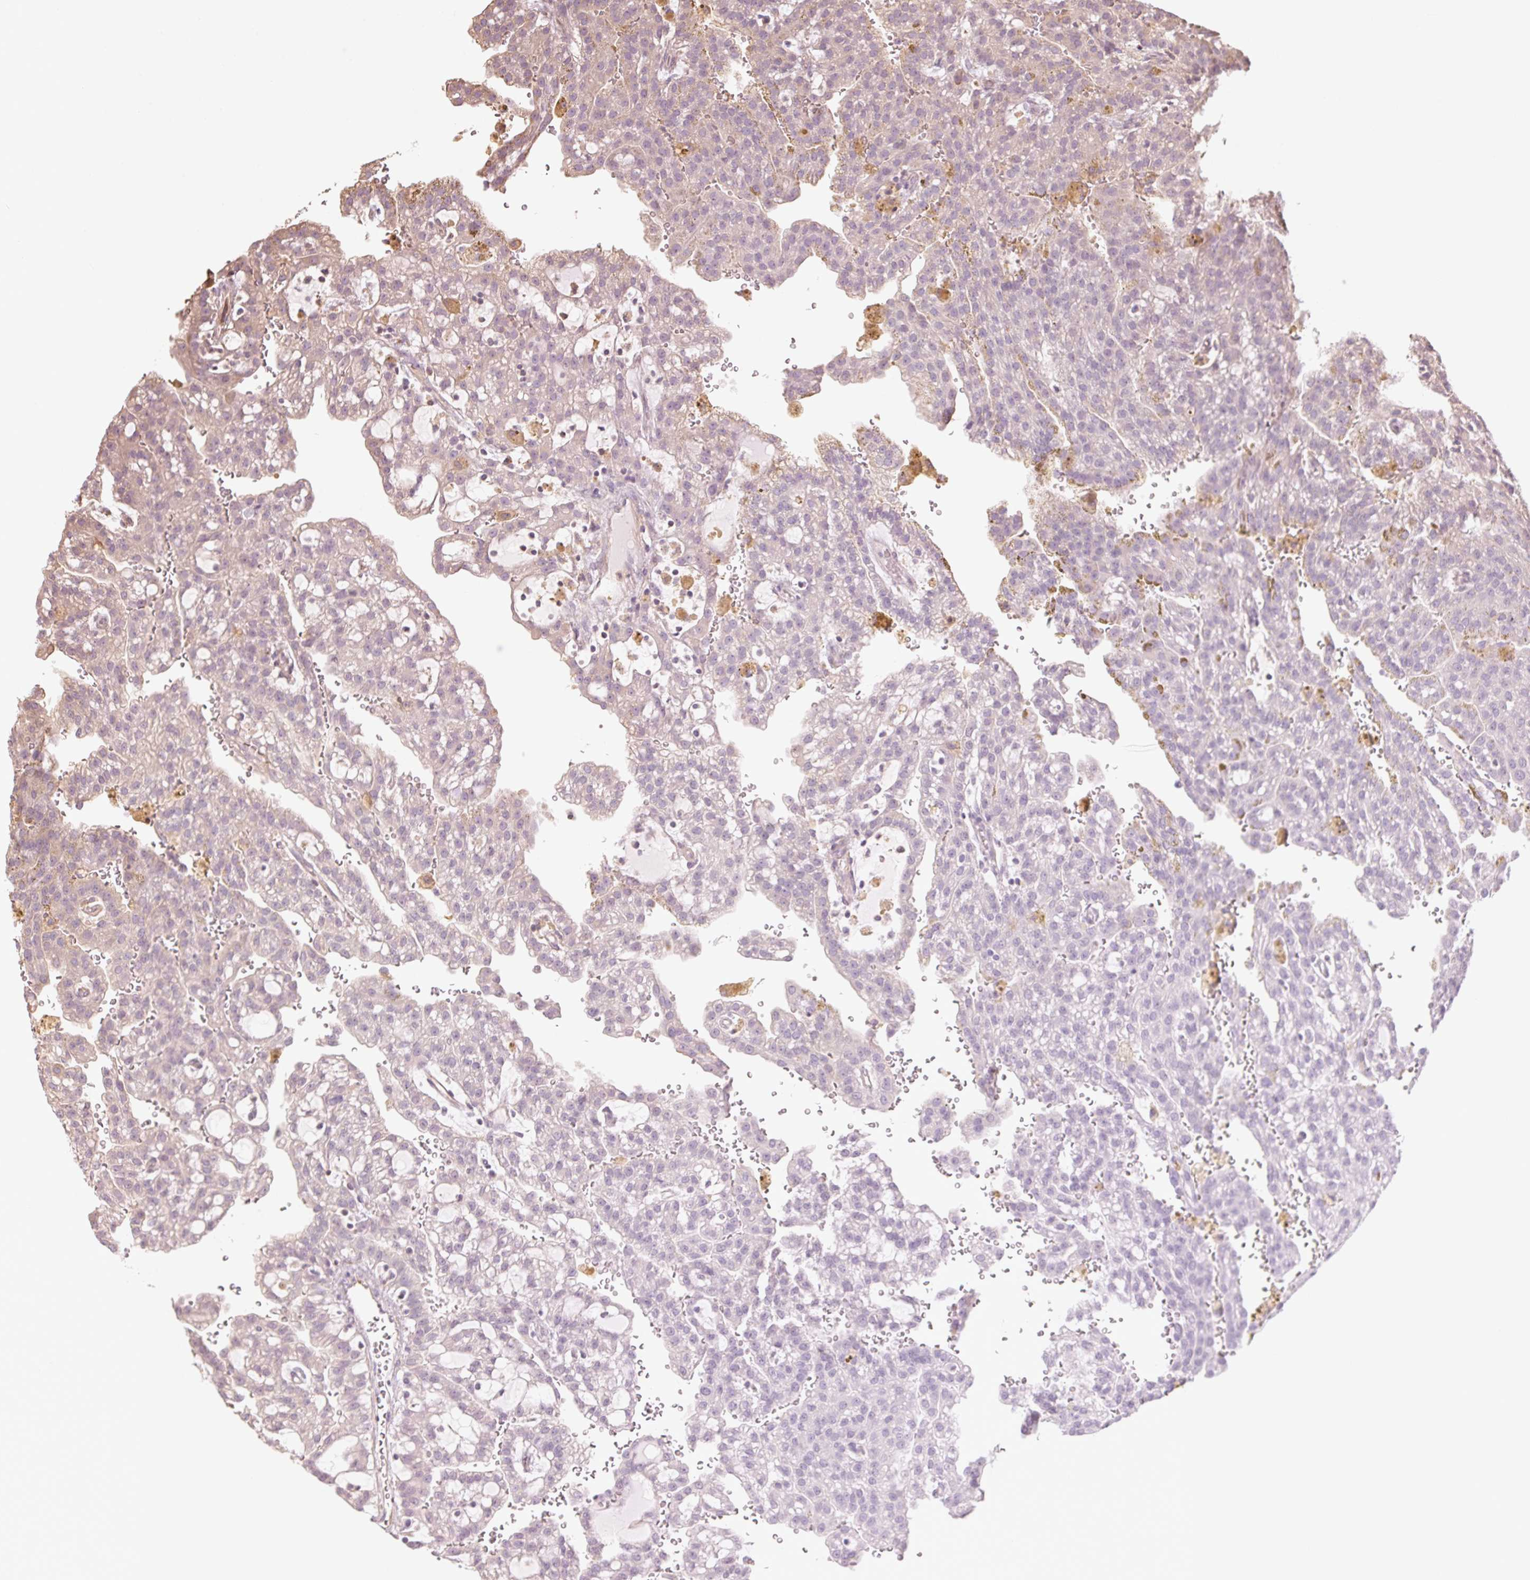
{"staining": {"intensity": "weak", "quantity": "<25%", "location": "cytoplasmic/membranous"}, "tissue": "renal cancer", "cell_type": "Tumor cells", "image_type": "cancer", "snomed": [{"axis": "morphology", "description": "Adenocarcinoma, NOS"}, {"axis": "topography", "description": "Kidney"}], "caption": "There is no significant staining in tumor cells of renal cancer.", "gene": "QDPR", "patient": {"sex": "male", "age": 63}}